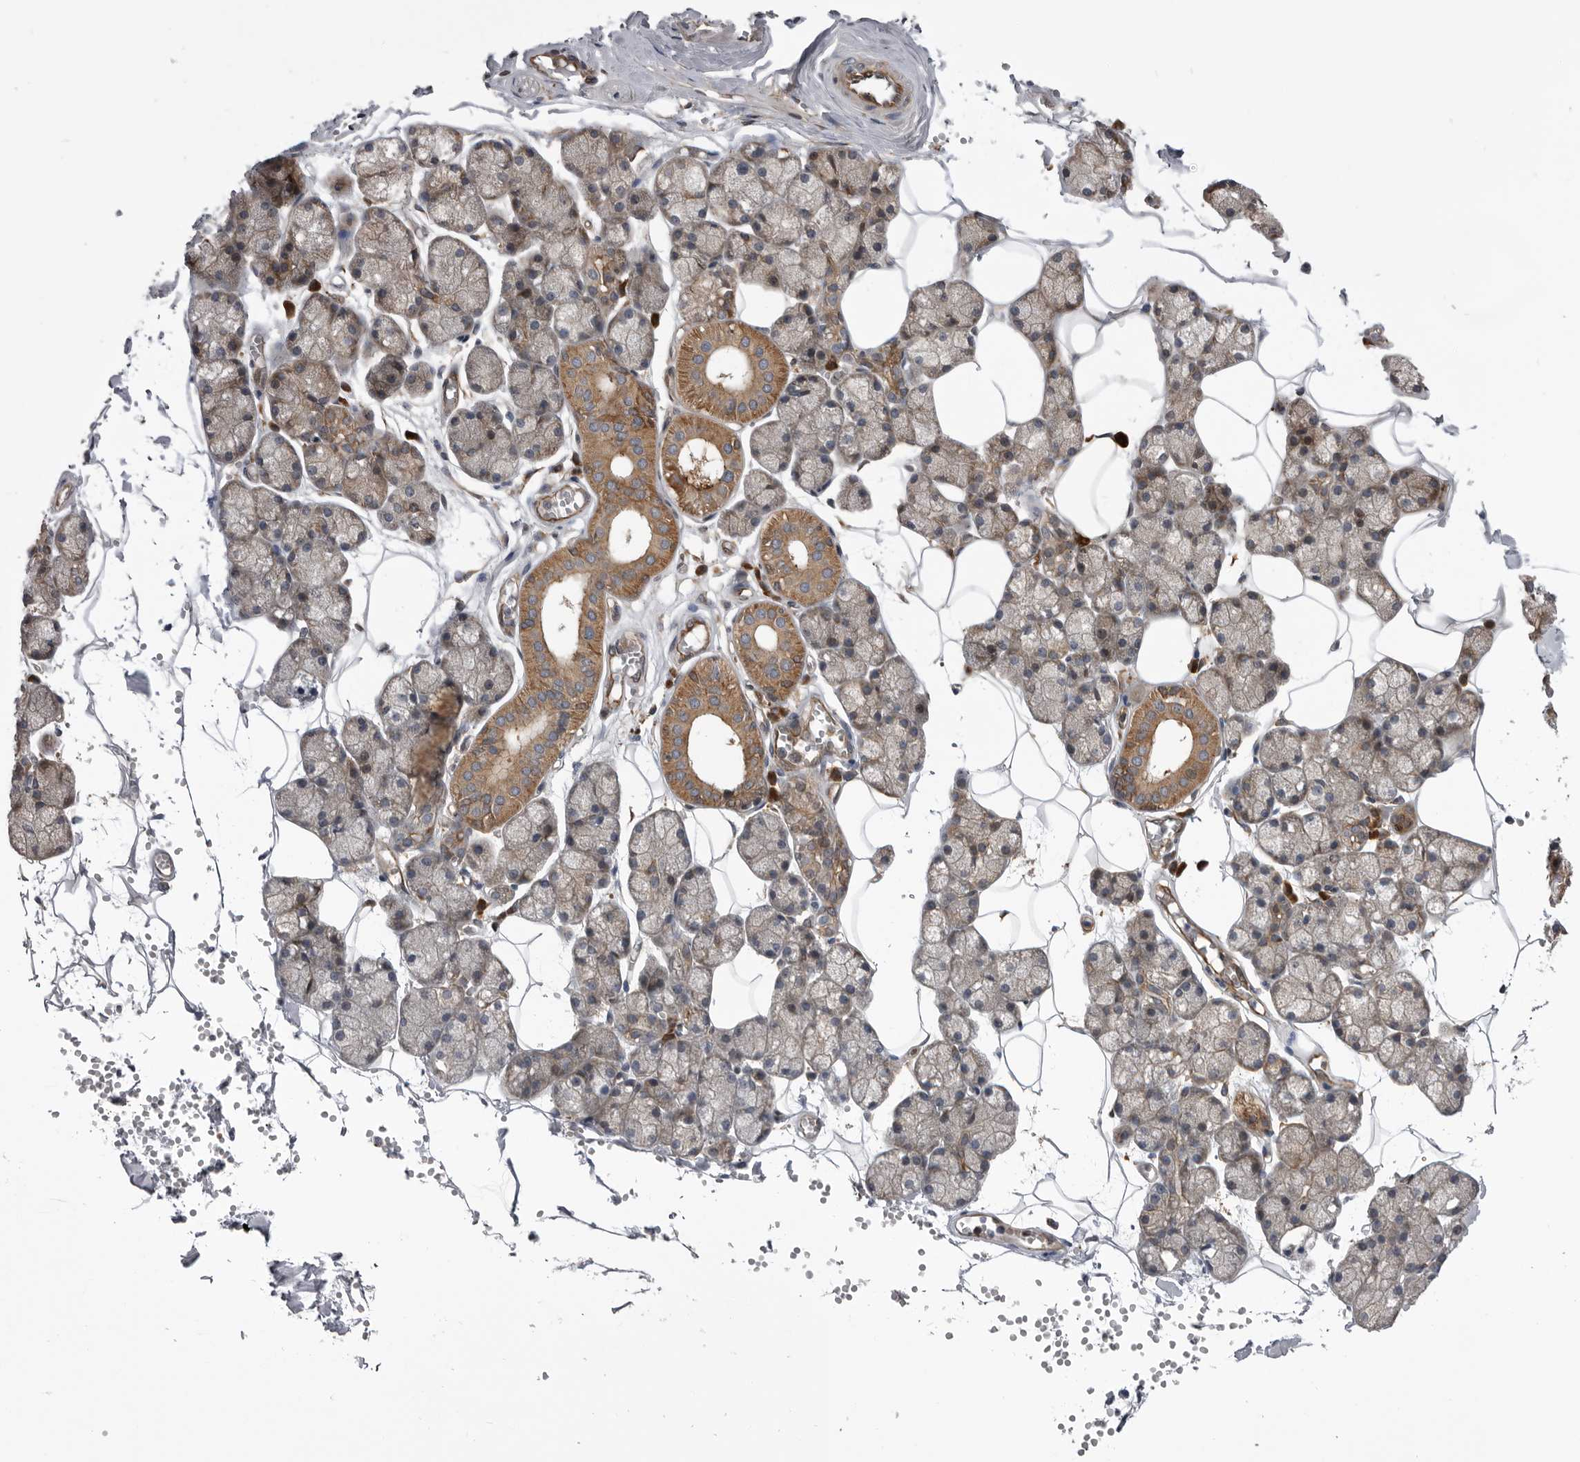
{"staining": {"intensity": "moderate", "quantity": ">75%", "location": "cytoplasmic/membranous"}, "tissue": "salivary gland", "cell_type": "Glandular cells", "image_type": "normal", "snomed": [{"axis": "morphology", "description": "Normal tissue, NOS"}, {"axis": "topography", "description": "Salivary gland"}], "caption": "Immunohistochemical staining of unremarkable salivary gland demonstrates moderate cytoplasmic/membranous protein positivity in approximately >75% of glandular cells. (Stains: DAB in brown, nuclei in blue, Microscopy: brightfield microscopy at high magnification).", "gene": "RAB3GAP2", "patient": {"sex": "male", "age": 62}}